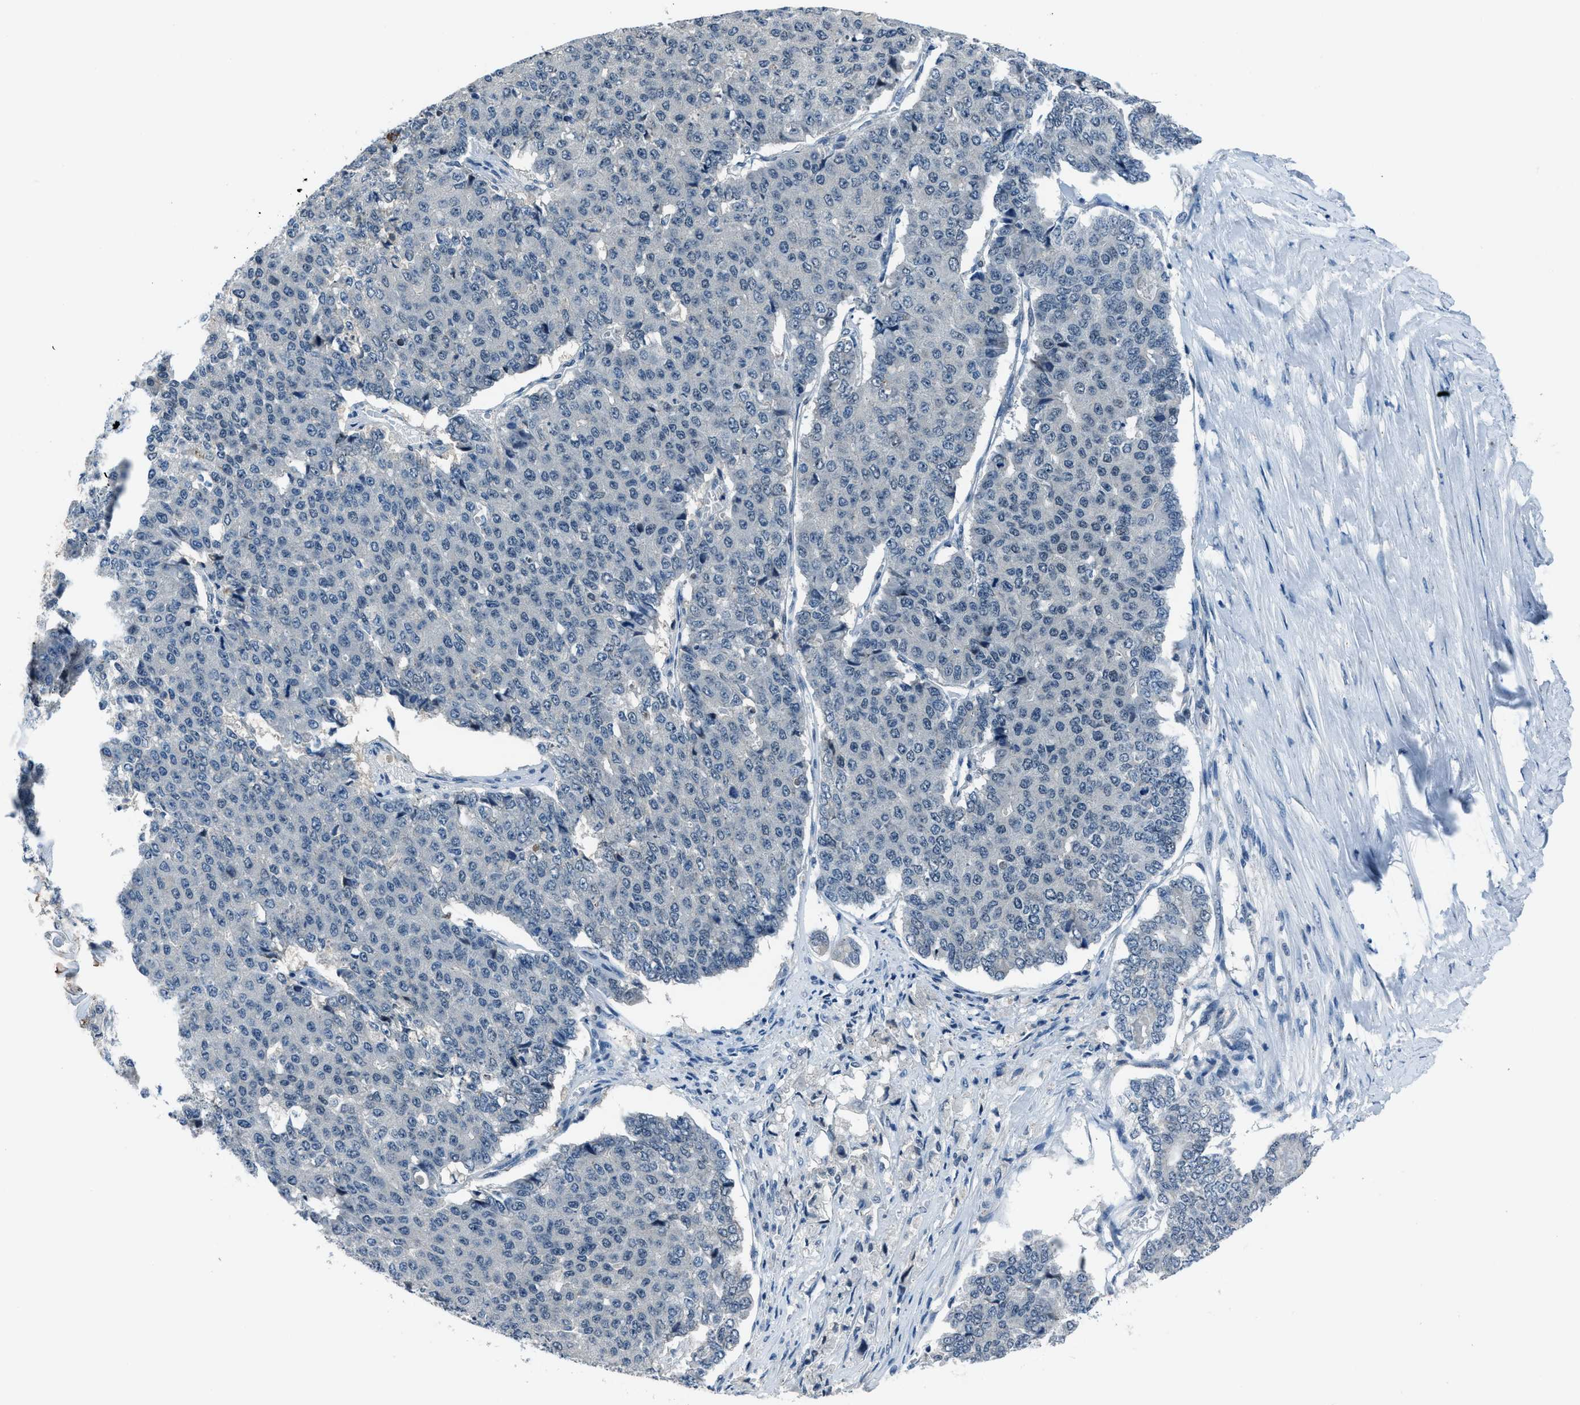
{"staining": {"intensity": "negative", "quantity": "none", "location": "none"}, "tissue": "pancreatic cancer", "cell_type": "Tumor cells", "image_type": "cancer", "snomed": [{"axis": "morphology", "description": "Adenocarcinoma, NOS"}, {"axis": "topography", "description": "Pancreas"}], "caption": "Pancreatic cancer stained for a protein using immunohistochemistry reveals no expression tumor cells.", "gene": "DUSP19", "patient": {"sex": "male", "age": 50}}